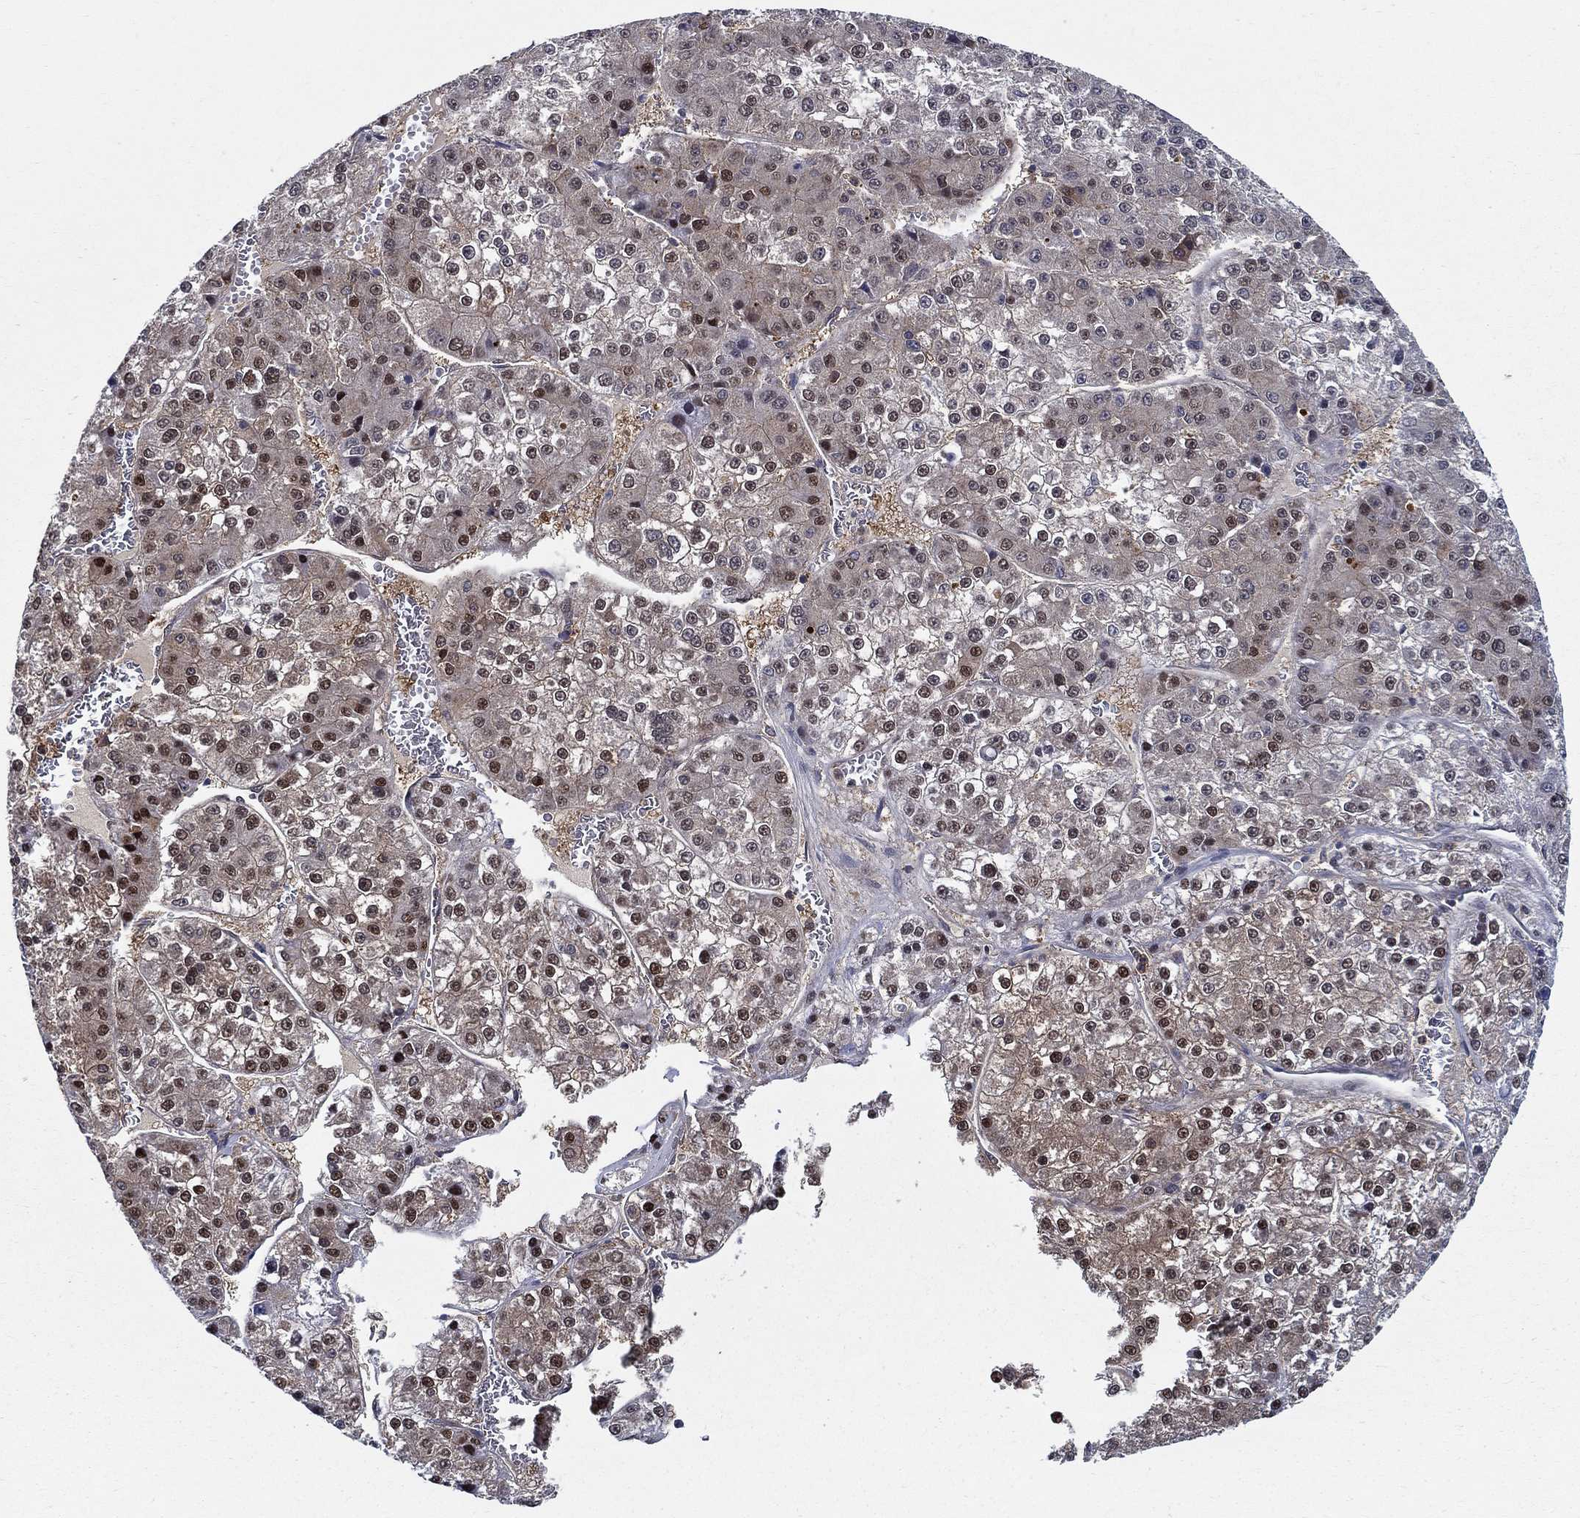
{"staining": {"intensity": "strong", "quantity": "<25%", "location": "nuclear"}, "tissue": "liver cancer", "cell_type": "Tumor cells", "image_type": "cancer", "snomed": [{"axis": "morphology", "description": "Carcinoma, Hepatocellular, NOS"}, {"axis": "topography", "description": "Liver"}], "caption": "Immunohistochemical staining of human liver cancer (hepatocellular carcinoma) displays medium levels of strong nuclear protein expression in approximately <25% of tumor cells.", "gene": "ZNF594", "patient": {"sex": "female", "age": 73}}